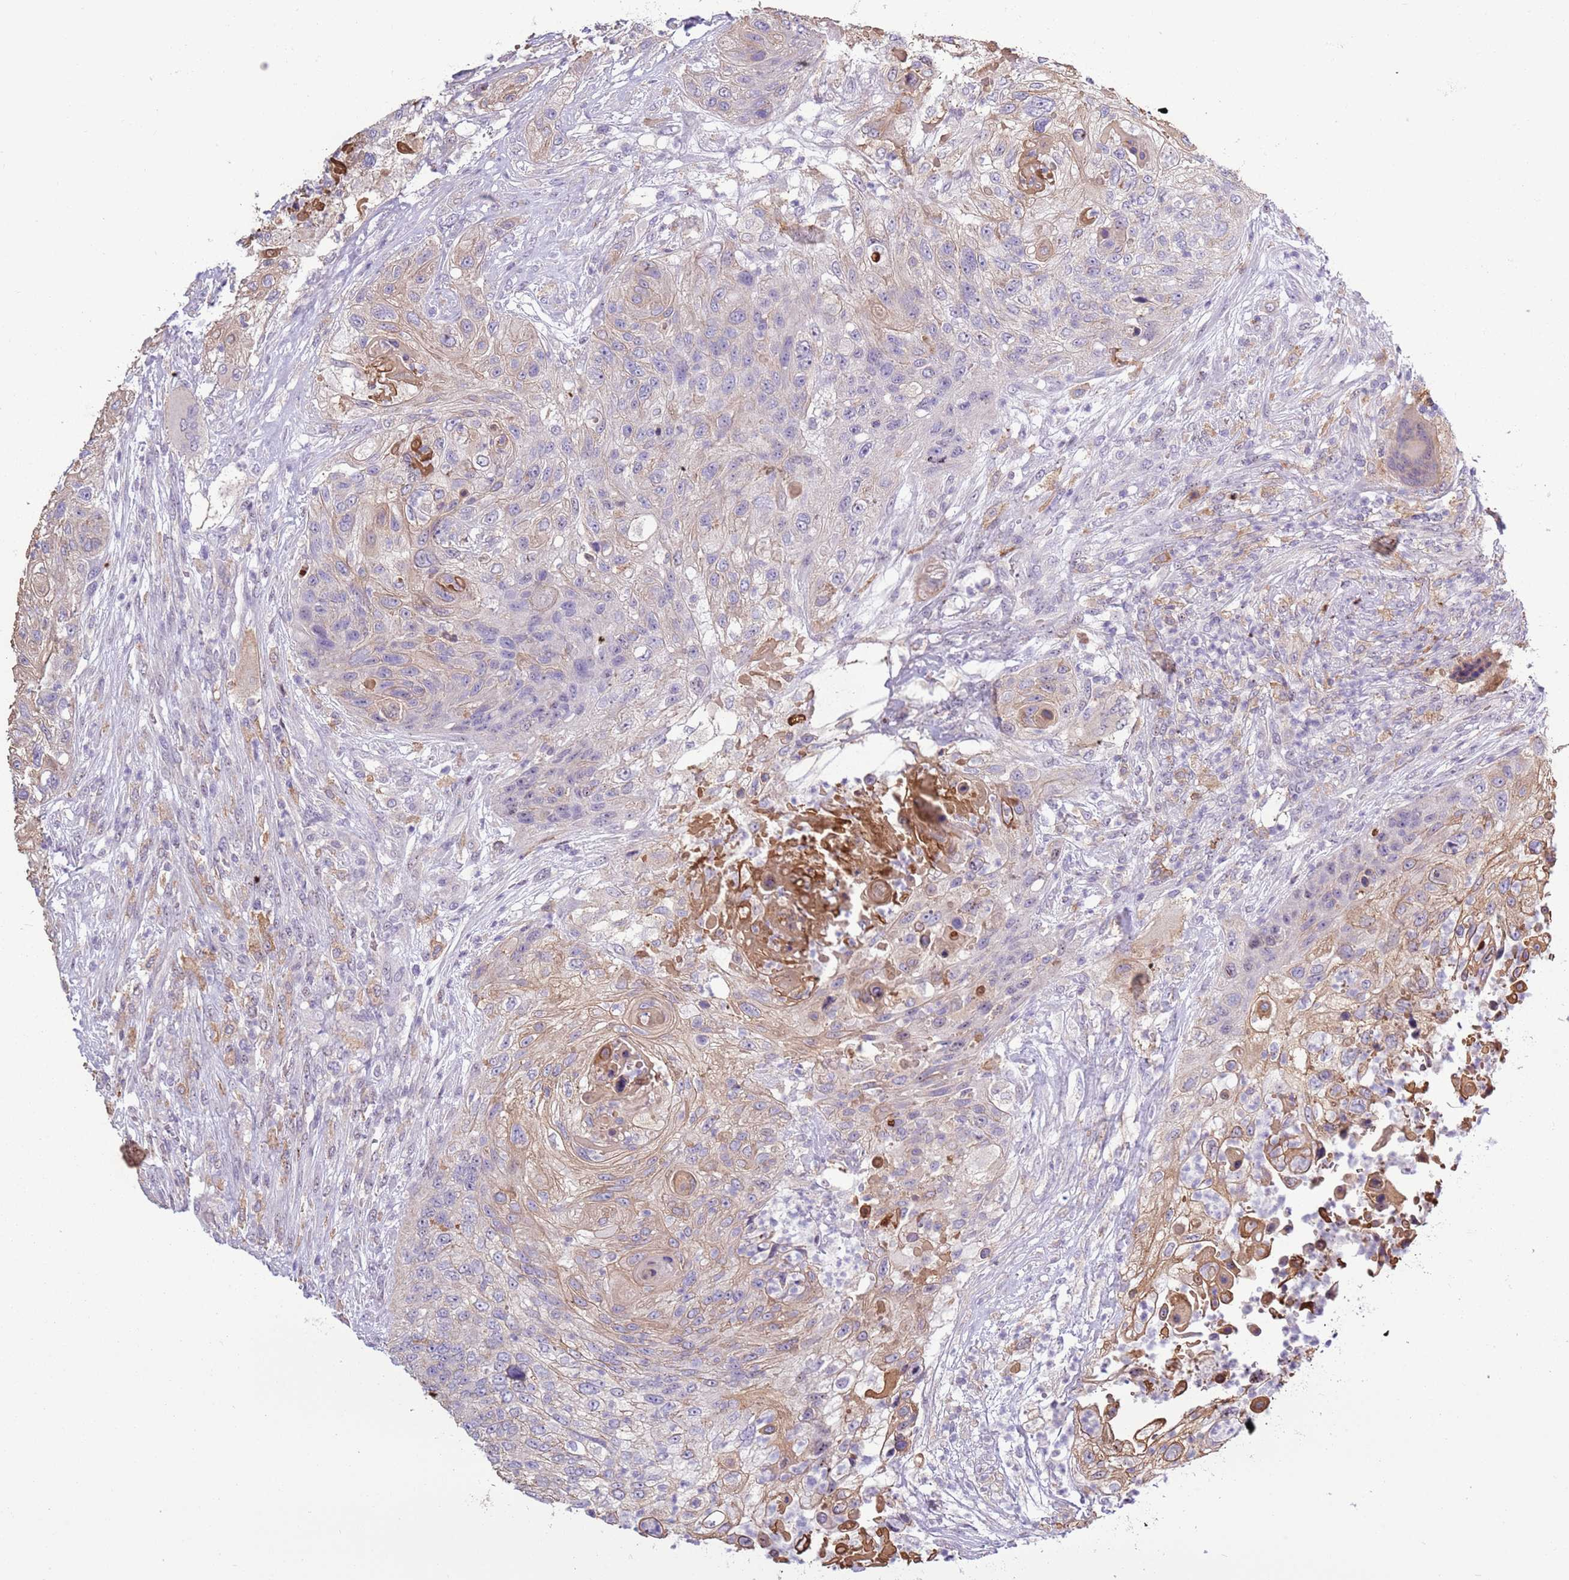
{"staining": {"intensity": "weak", "quantity": "25%-75%", "location": "cytoplasmic/membranous"}, "tissue": "urothelial cancer", "cell_type": "Tumor cells", "image_type": "cancer", "snomed": [{"axis": "morphology", "description": "Urothelial carcinoma, High grade"}, {"axis": "topography", "description": "Urinary bladder"}], "caption": "Approximately 25%-75% of tumor cells in urothelial cancer exhibit weak cytoplasmic/membranous protein expression as visualized by brown immunohistochemical staining.", "gene": "CAPN9", "patient": {"sex": "female", "age": 60}}